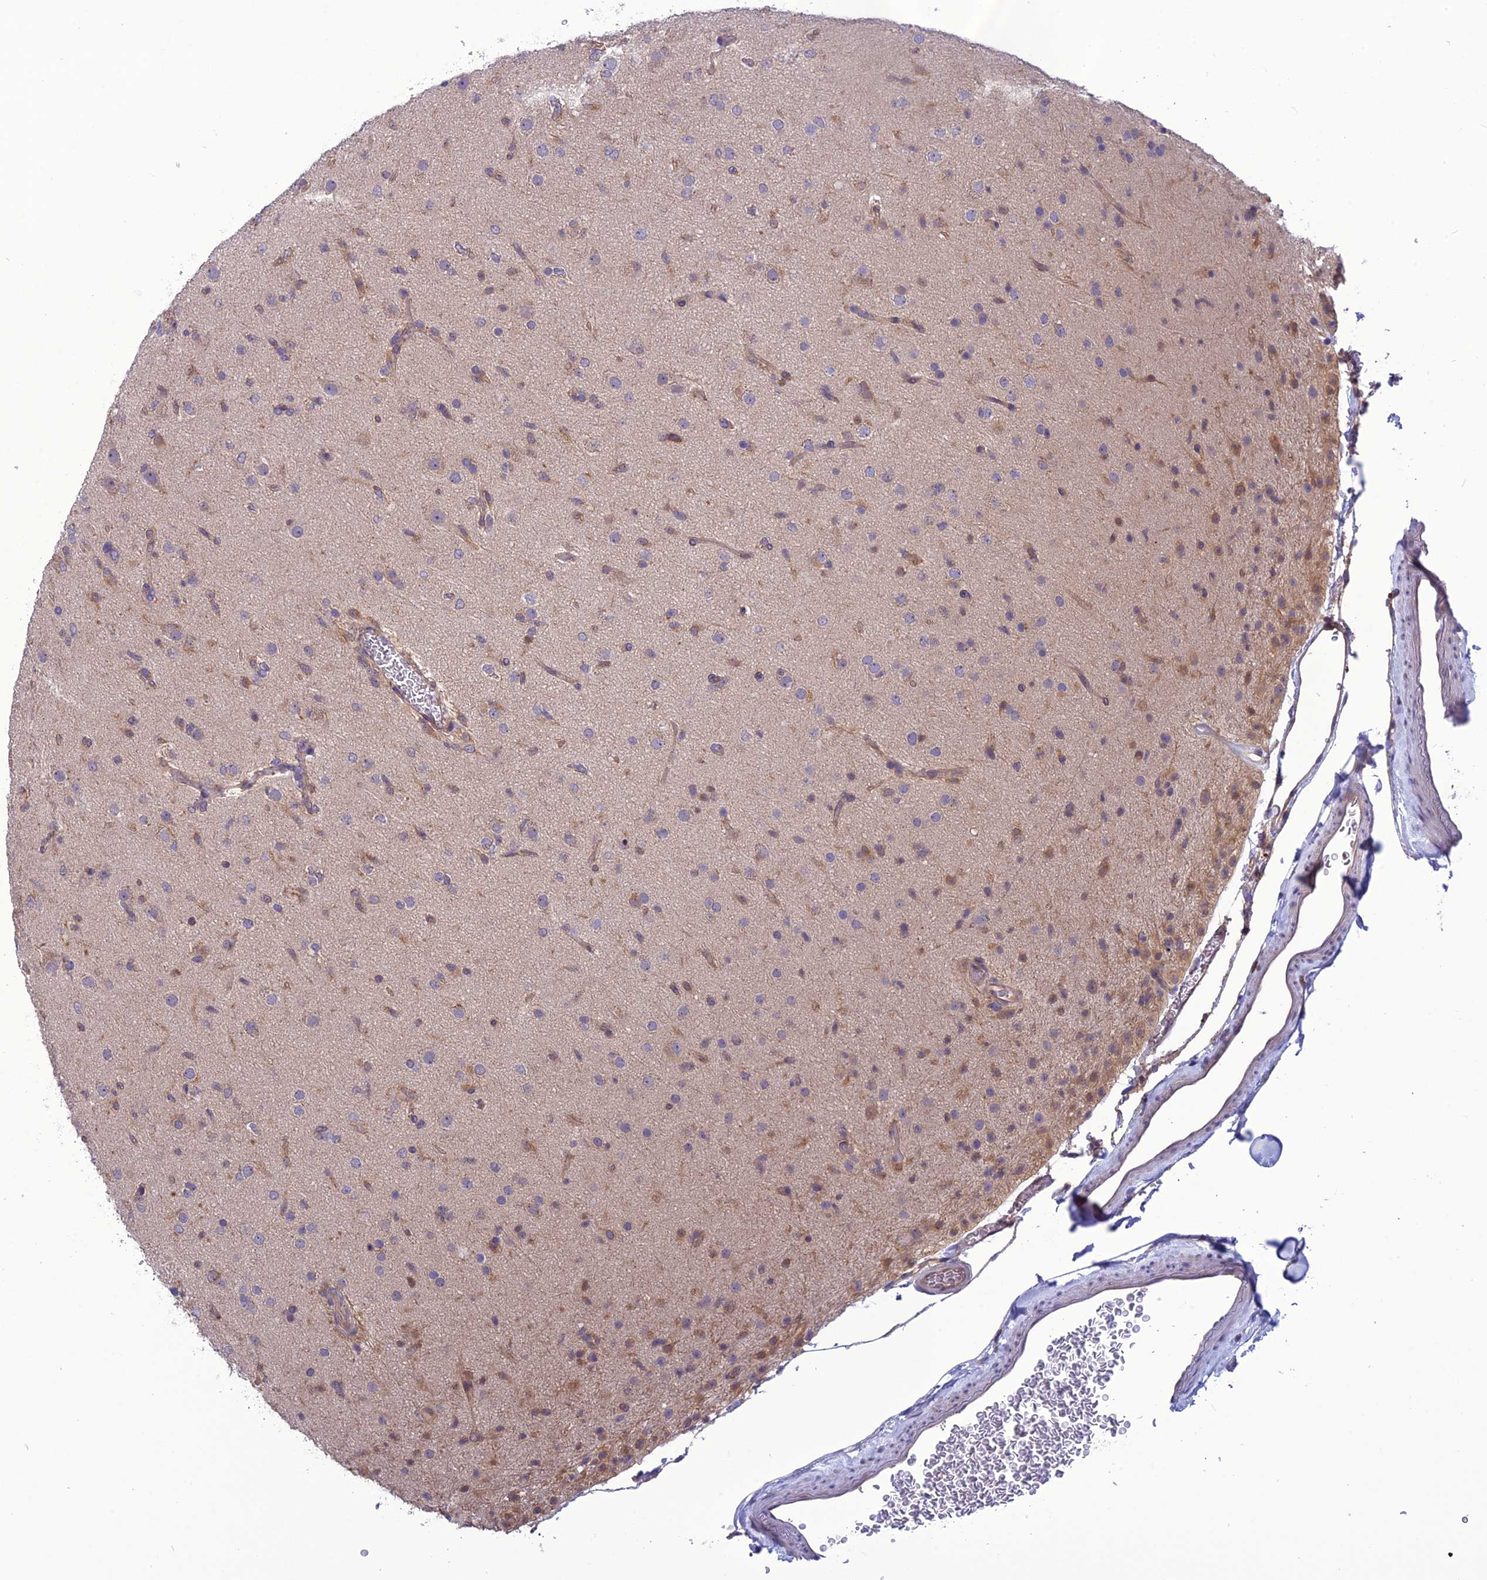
{"staining": {"intensity": "negative", "quantity": "none", "location": "none"}, "tissue": "glioma", "cell_type": "Tumor cells", "image_type": "cancer", "snomed": [{"axis": "morphology", "description": "Glioma, malignant, Low grade"}, {"axis": "topography", "description": "Brain"}], "caption": "There is no significant expression in tumor cells of malignant glioma (low-grade). (Brightfield microscopy of DAB (3,3'-diaminobenzidine) immunohistochemistry at high magnification).", "gene": "PSMF1", "patient": {"sex": "male", "age": 65}}